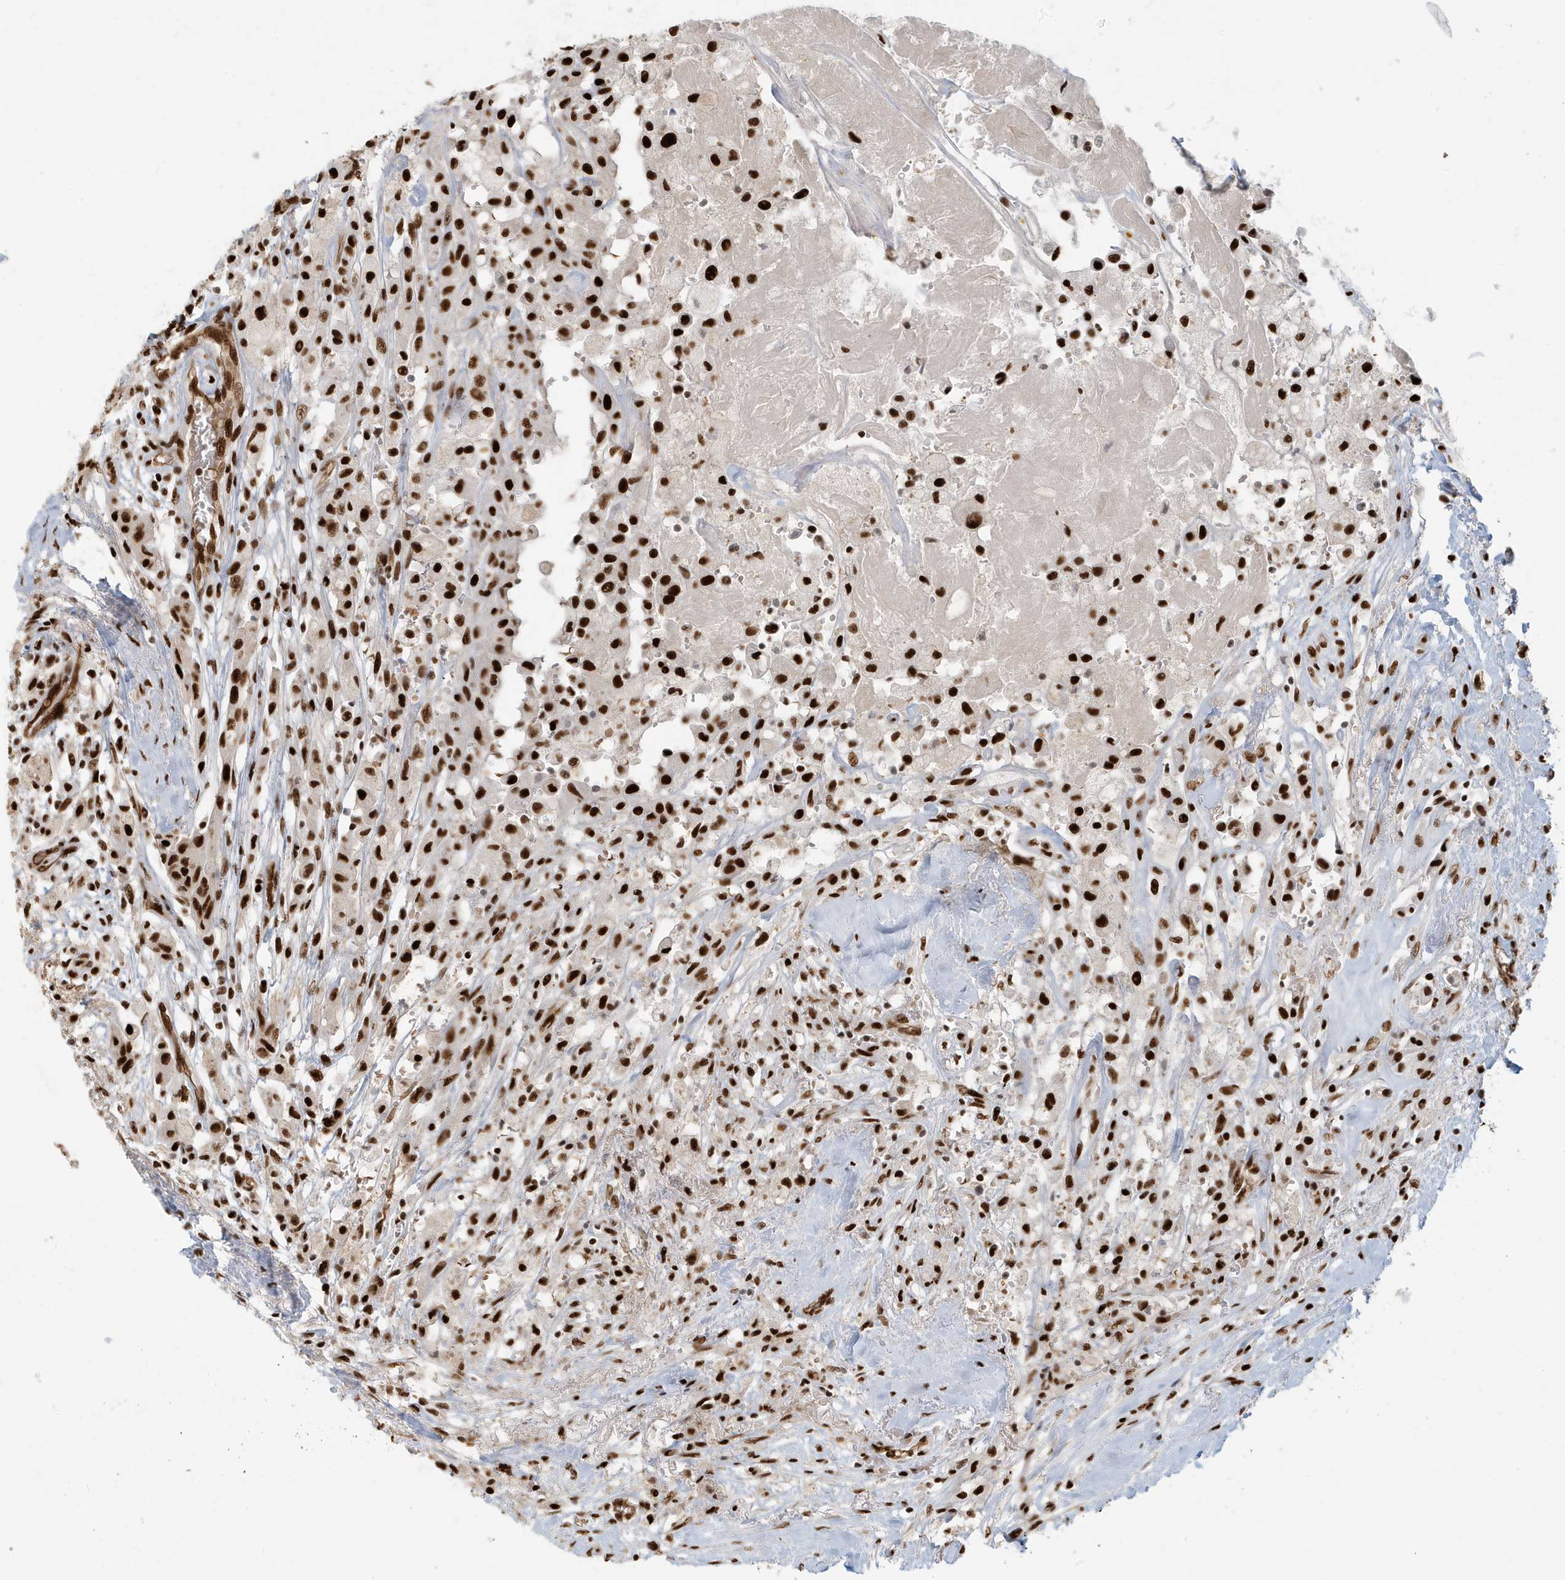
{"staining": {"intensity": "strong", "quantity": ">75%", "location": "nuclear"}, "tissue": "thyroid cancer", "cell_type": "Tumor cells", "image_type": "cancer", "snomed": [{"axis": "morphology", "description": "Papillary adenocarcinoma, NOS"}, {"axis": "topography", "description": "Thyroid gland"}], "caption": "Papillary adenocarcinoma (thyroid) stained with a brown dye shows strong nuclear positive positivity in approximately >75% of tumor cells.", "gene": "CKS2", "patient": {"sex": "female", "age": 59}}